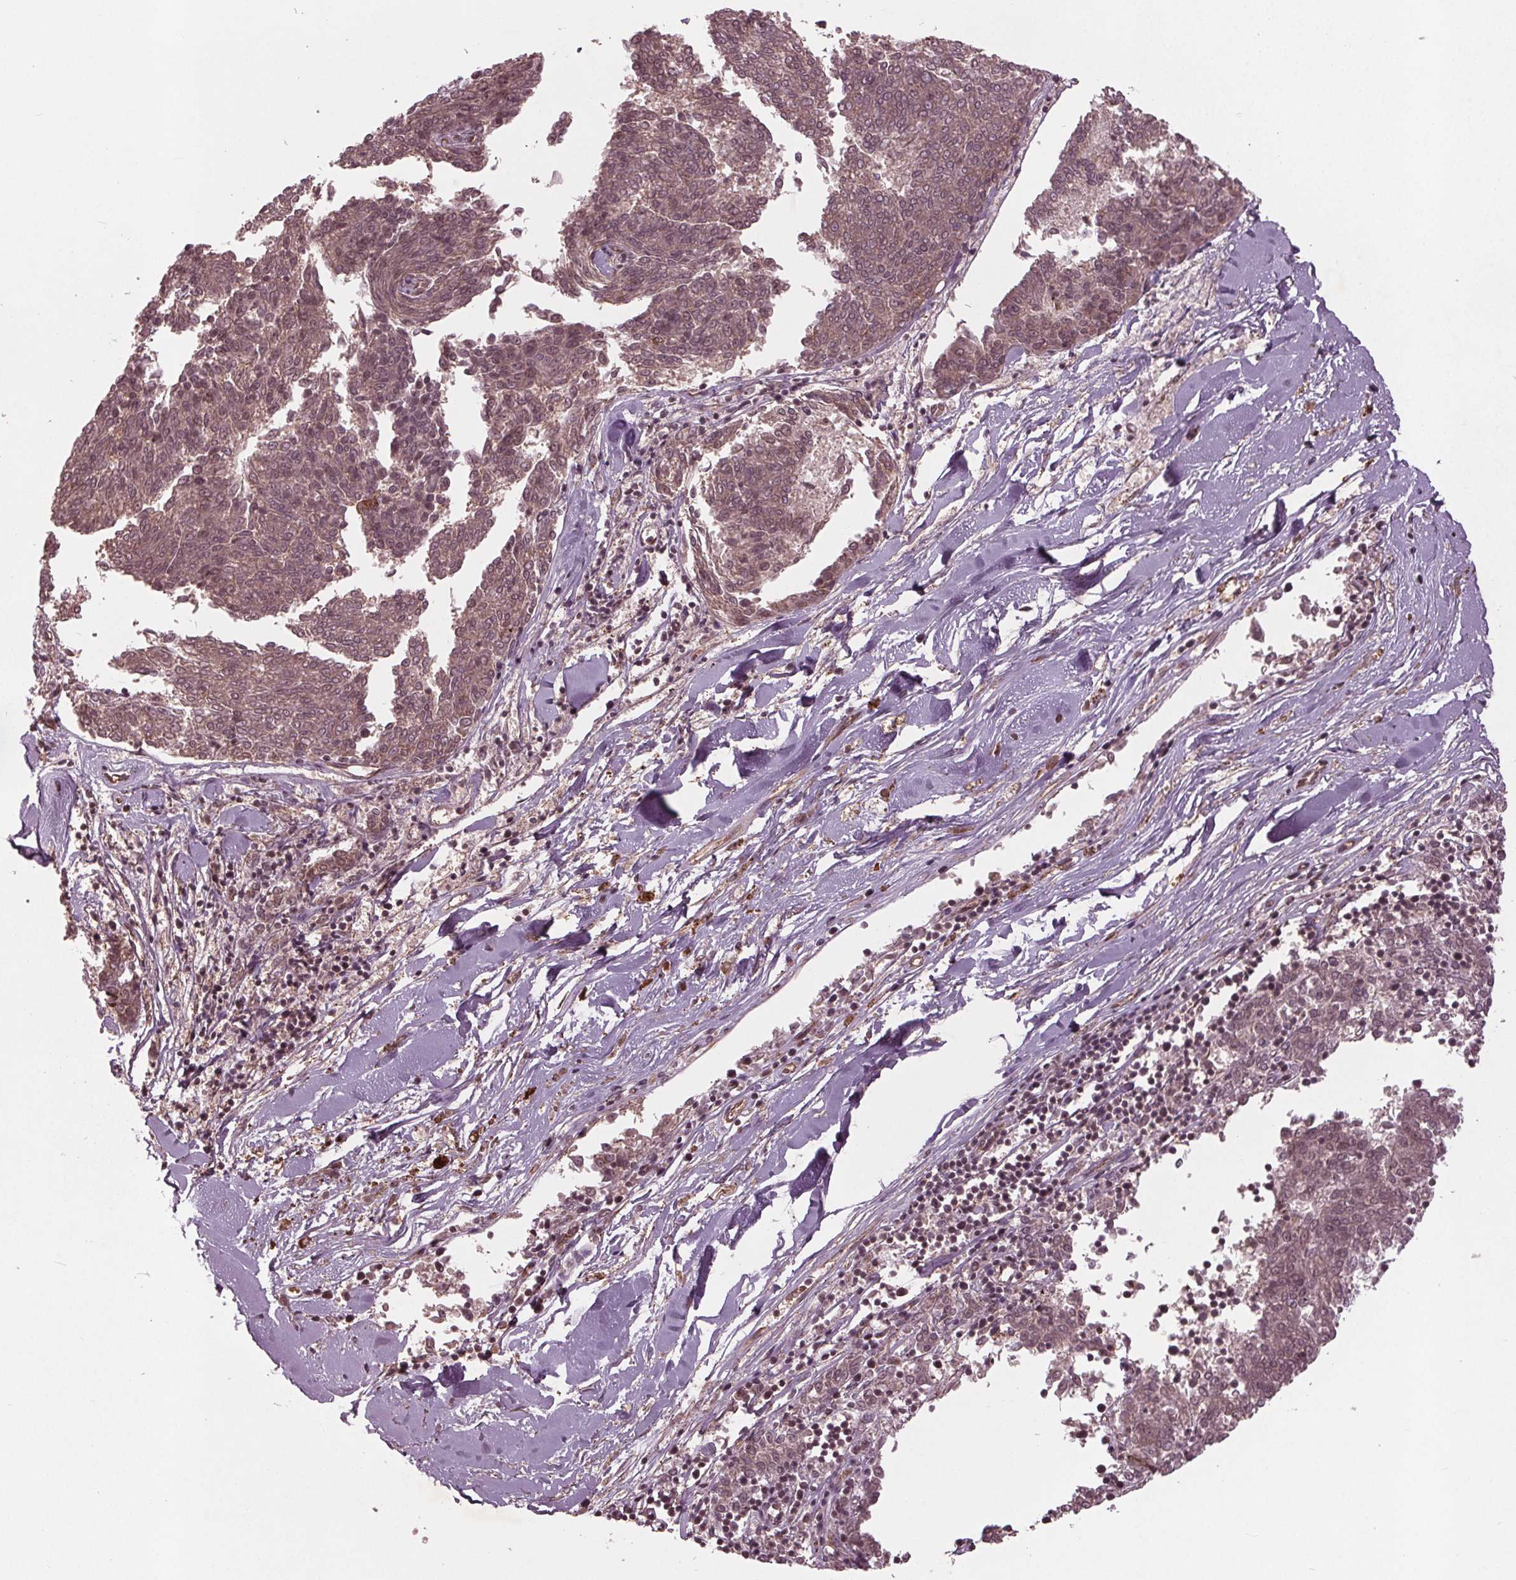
{"staining": {"intensity": "negative", "quantity": "none", "location": "none"}, "tissue": "melanoma", "cell_type": "Tumor cells", "image_type": "cancer", "snomed": [{"axis": "morphology", "description": "Malignant melanoma, NOS"}, {"axis": "topography", "description": "Skin"}], "caption": "IHC micrograph of neoplastic tissue: human melanoma stained with DAB displays no significant protein expression in tumor cells.", "gene": "BTBD1", "patient": {"sex": "female", "age": 72}}